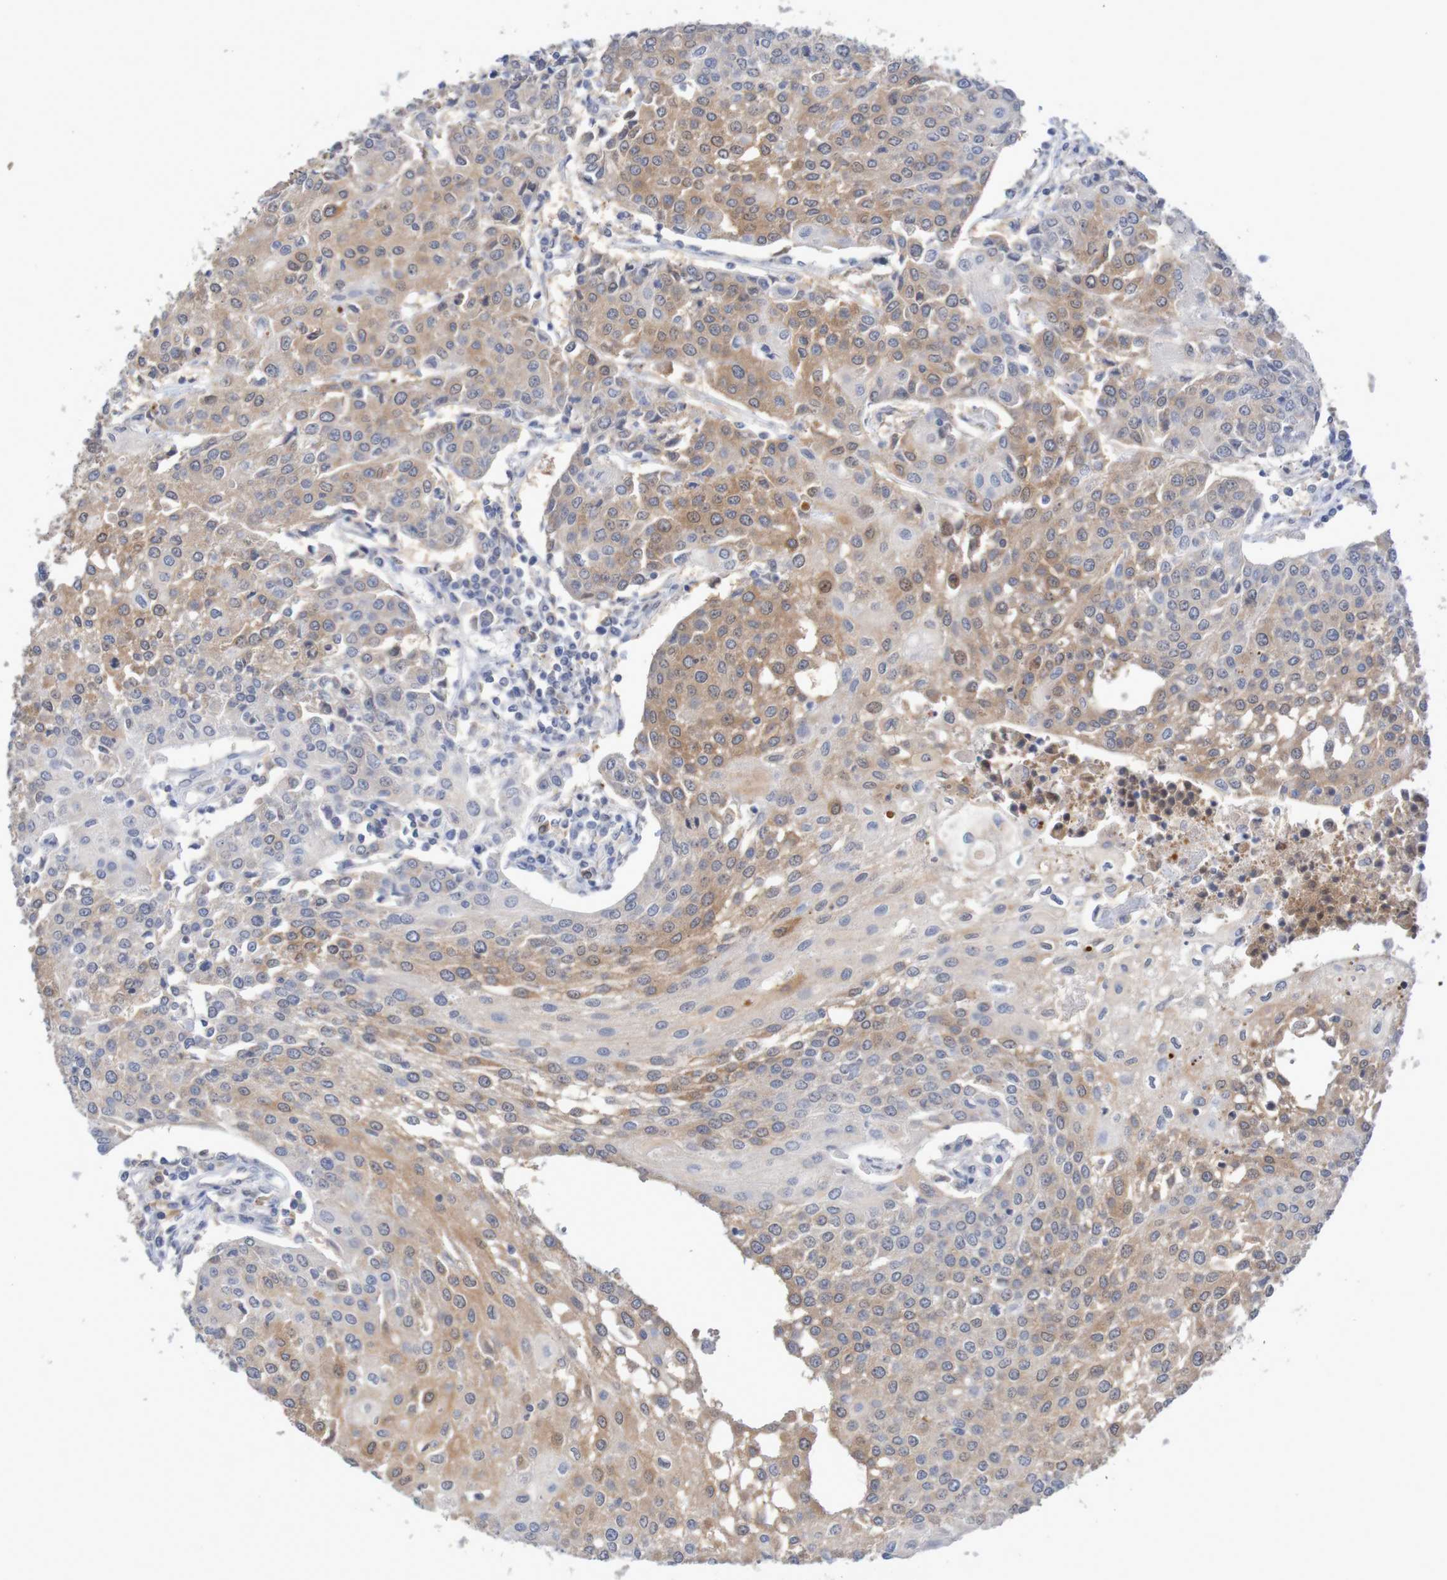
{"staining": {"intensity": "moderate", "quantity": "25%-75%", "location": "cytoplasmic/membranous,nuclear"}, "tissue": "urothelial cancer", "cell_type": "Tumor cells", "image_type": "cancer", "snomed": [{"axis": "morphology", "description": "Urothelial carcinoma, High grade"}, {"axis": "topography", "description": "Urinary bladder"}], "caption": "Urothelial carcinoma (high-grade) stained with a protein marker exhibits moderate staining in tumor cells.", "gene": "FBP2", "patient": {"sex": "female", "age": 85}}